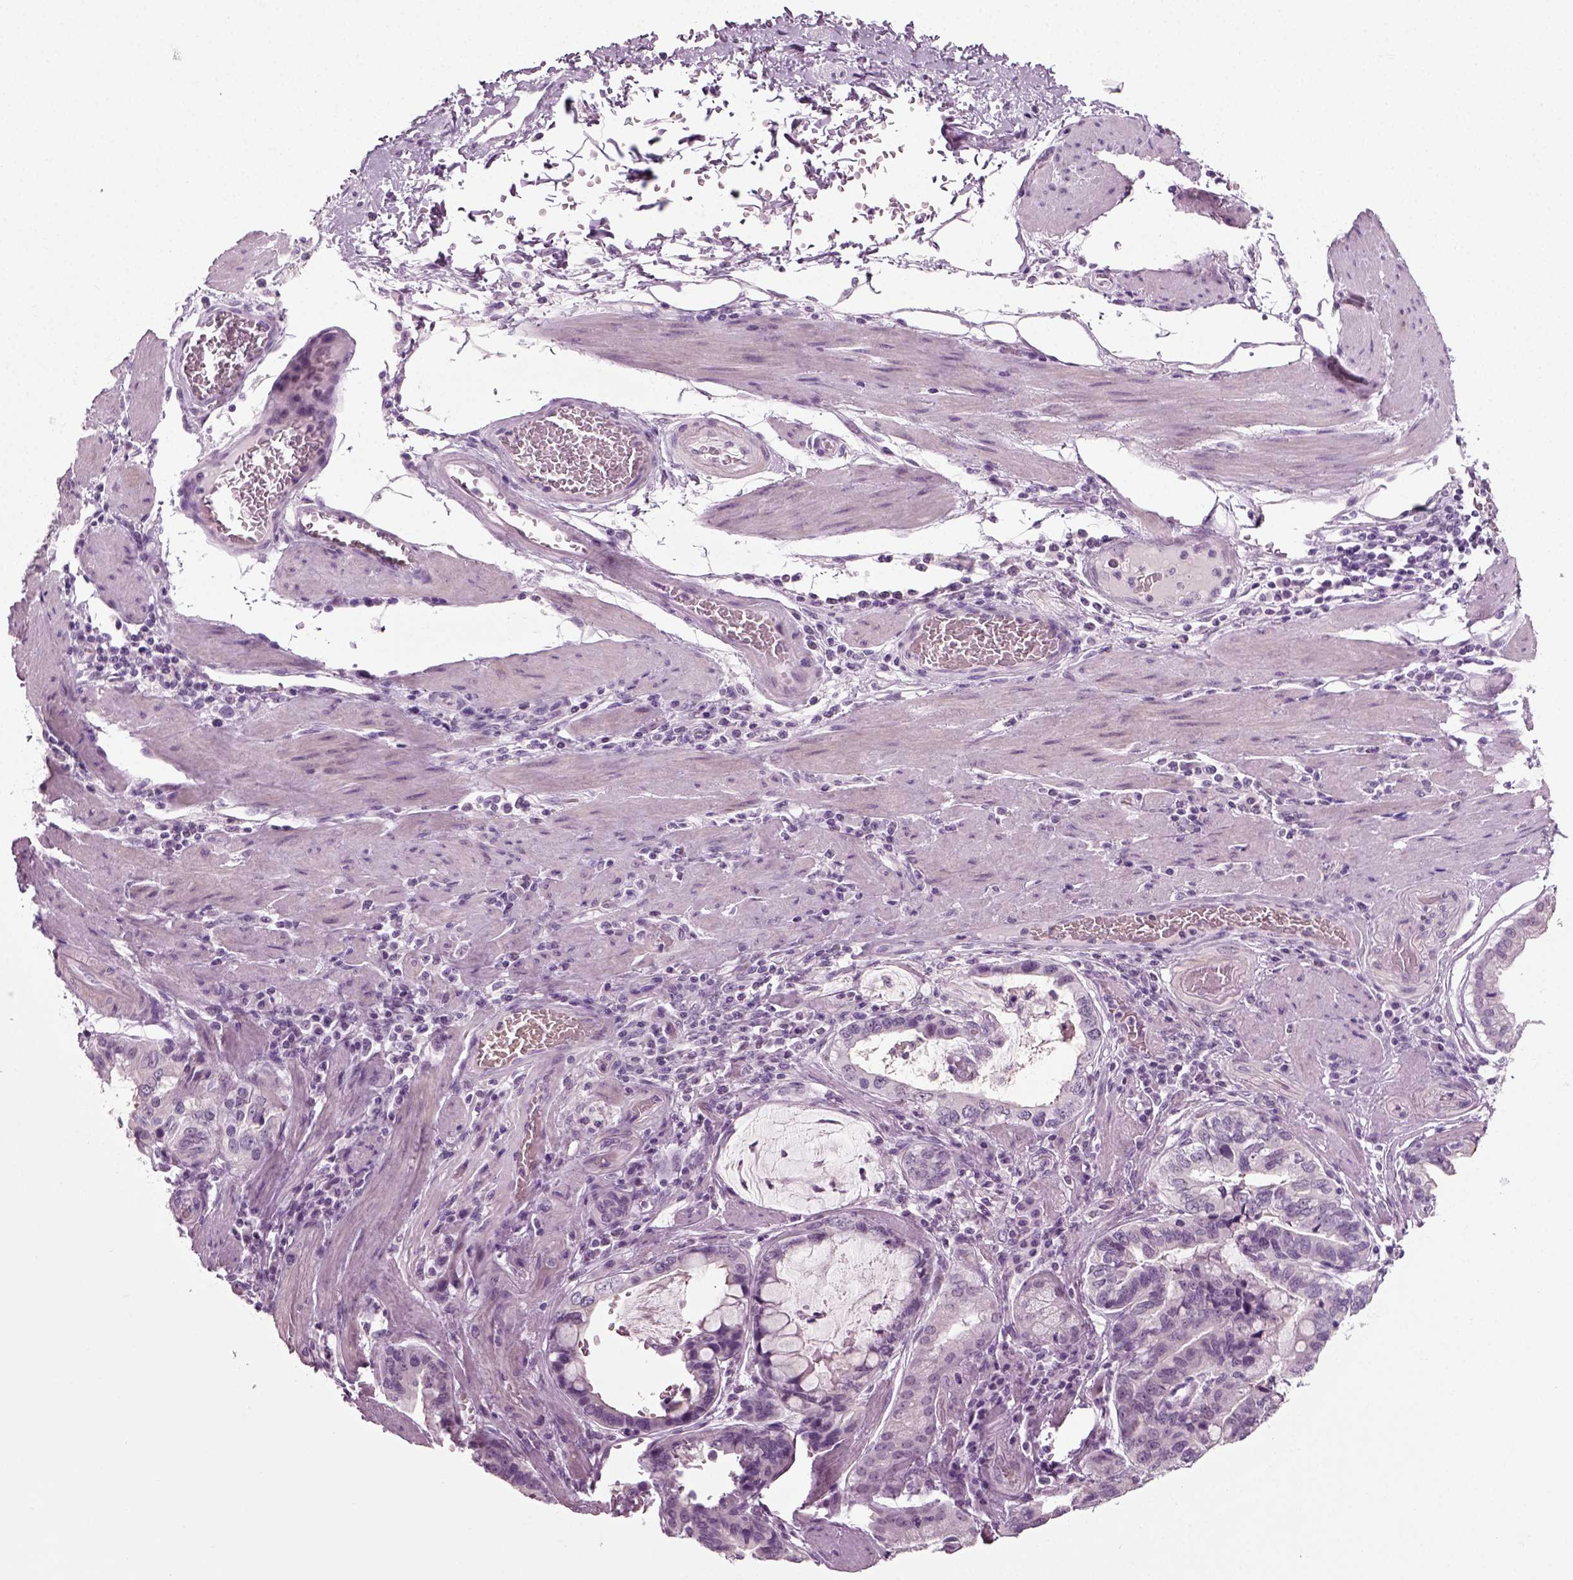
{"staining": {"intensity": "negative", "quantity": "none", "location": "none"}, "tissue": "stomach cancer", "cell_type": "Tumor cells", "image_type": "cancer", "snomed": [{"axis": "morphology", "description": "Adenocarcinoma, NOS"}, {"axis": "topography", "description": "Stomach, lower"}], "caption": "IHC of human stomach adenocarcinoma demonstrates no positivity in tumor cells. (DAB (3,3'-diaminobenzidine) IHC, high magnification).", "gene": "ZC2HC1C", "patient": {"sex": "female", "age": 76}}